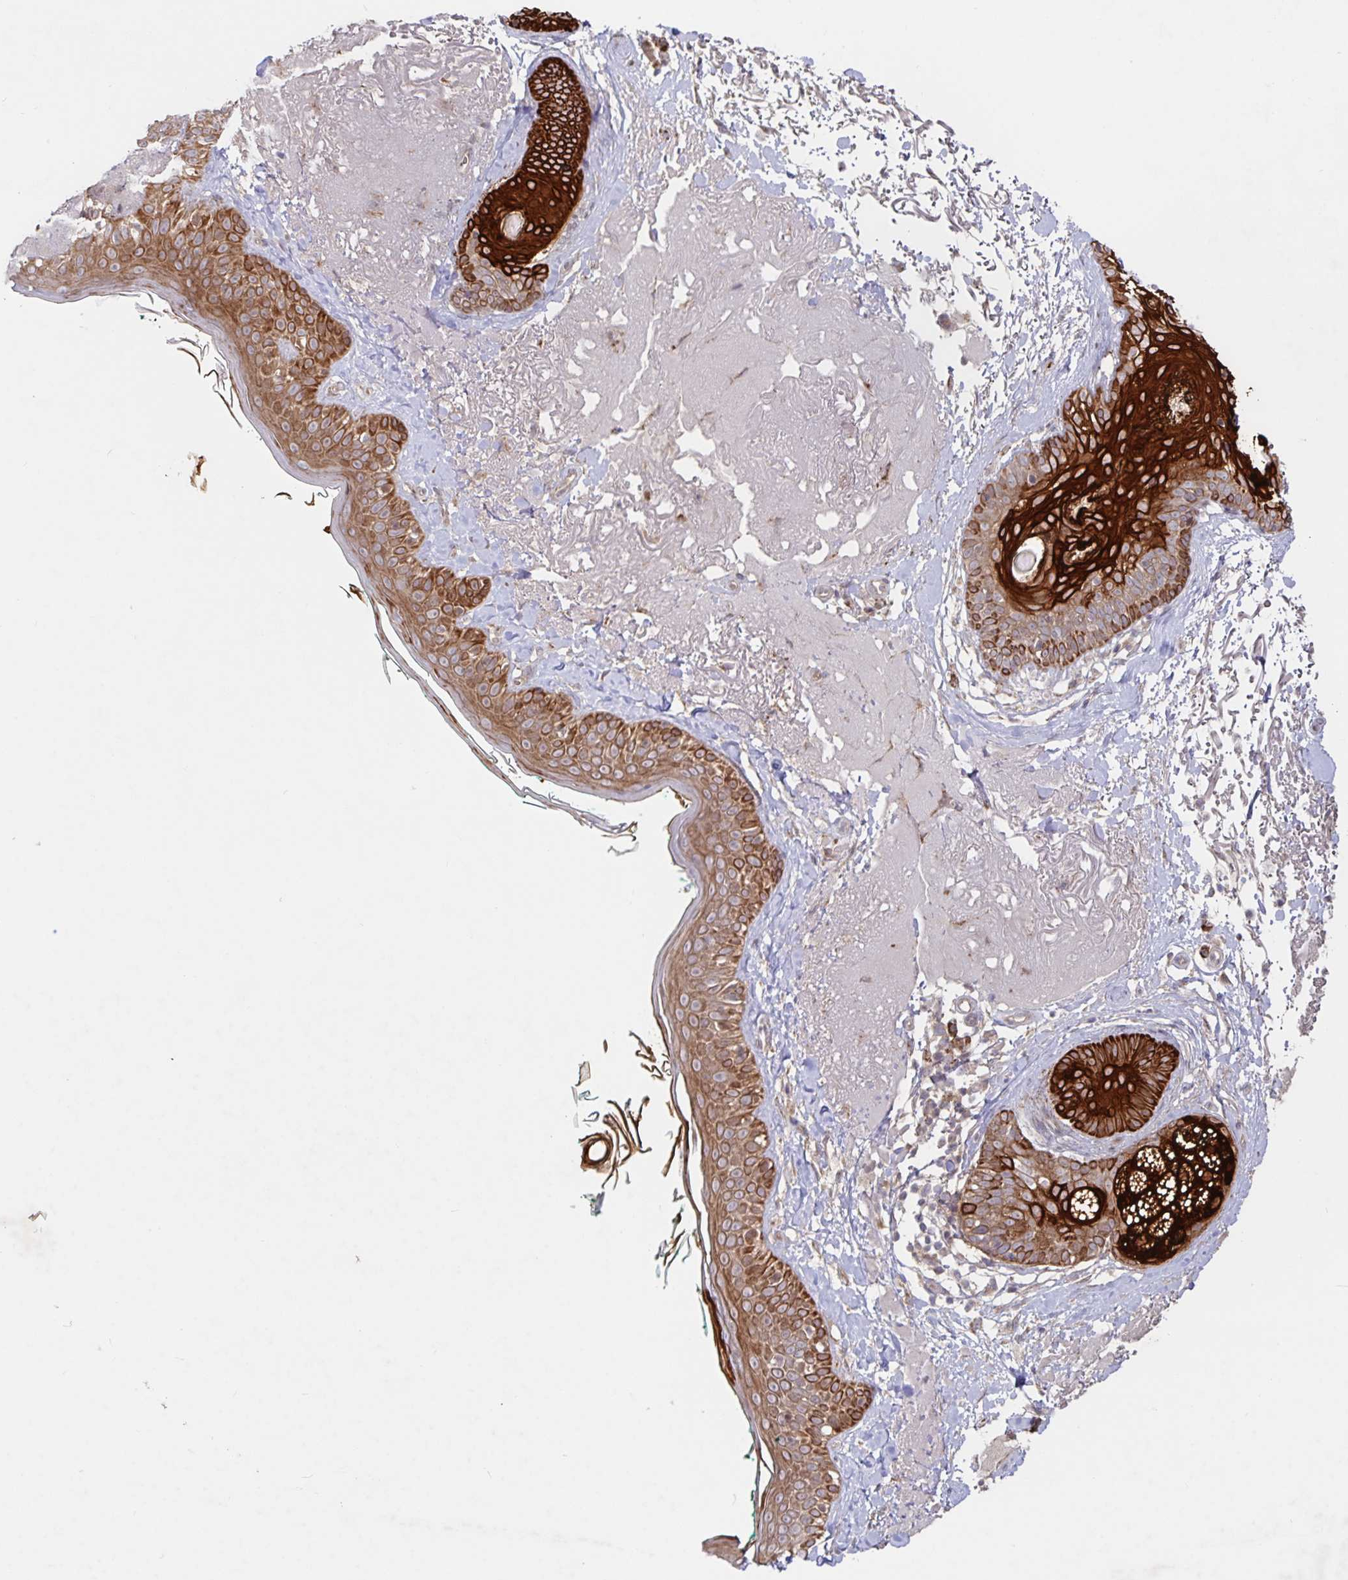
{"staining": {"intensity": "weak", "quantity": "25%-75%", "location": "cytoplasmic/membranous"}, "tissue": "skin", "cell_type": "Fibroblasts", "image_type": "normal", "snomed": [{"axis": "morphology", "description": "Normal tissue, NOS"}, {"axis": "topography", "description": "Skin"}], "caption": "Protein analysis of benign skin demonstrates weak cytoplasmic/membranous positivity in approximately 25%-75% of fibroblasts.", "gene": "AACS", "patient": {"sex": "male", "age": 73}}